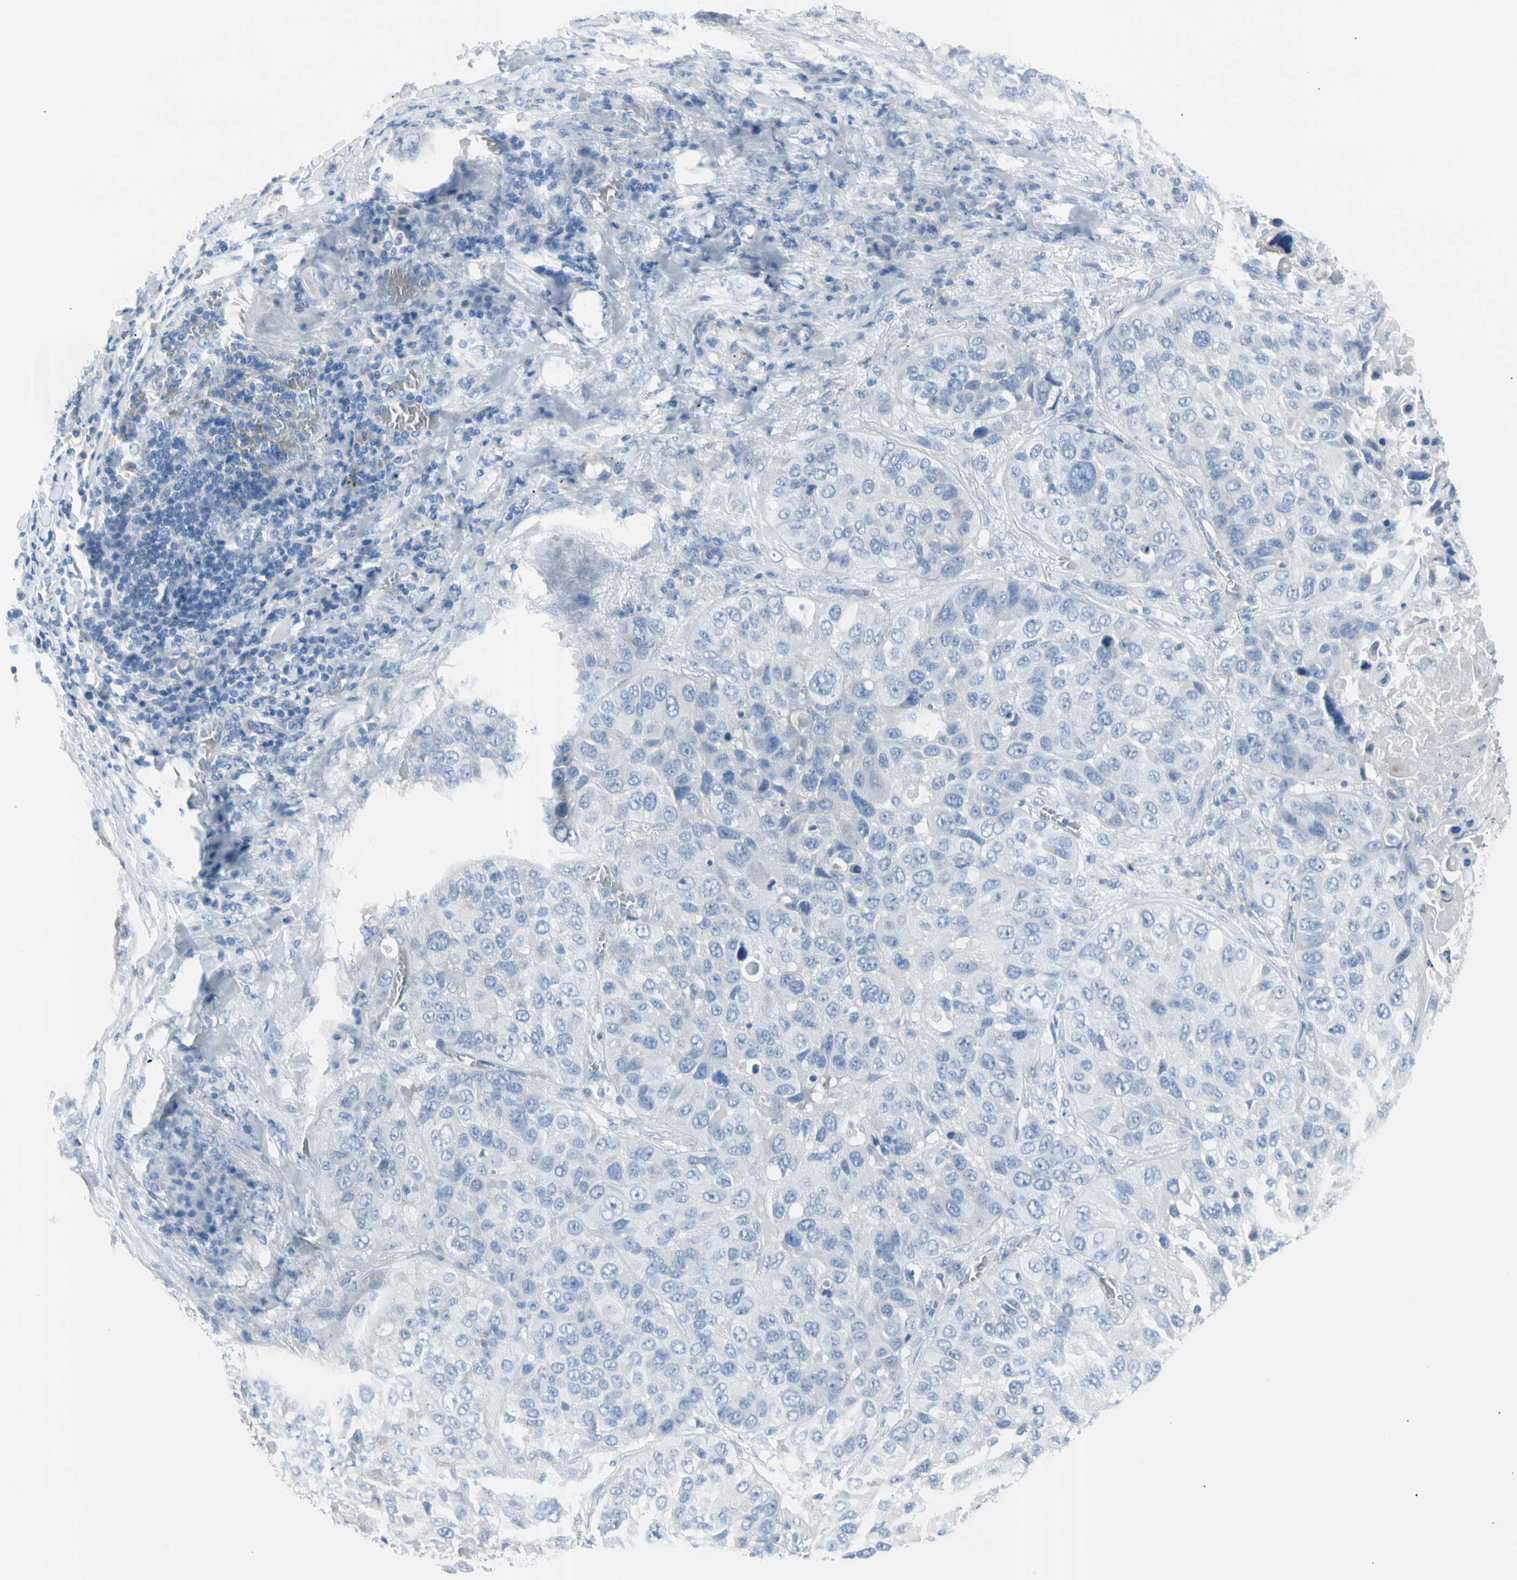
{"staining": {"intensity": "negative", "quantity": "none", "location": "none"}, "tissue": "lung cancer", "cell_type": "Tumor cells", "image_type": "cancer", "snomed": [{"axis": "morphology", "description": "Squamous cell carcinoma, NOS"}, {"axis": "topography", "description": "Lung"}], "caption": "Immunohistochemical staining of human squamous cell carcinoma (lung) shows no significant expression in tumor cells. (DAB immunohistochemistry, high magnification).", "gene": "TPO", "patient": {"sex": "male", "age": 57}}